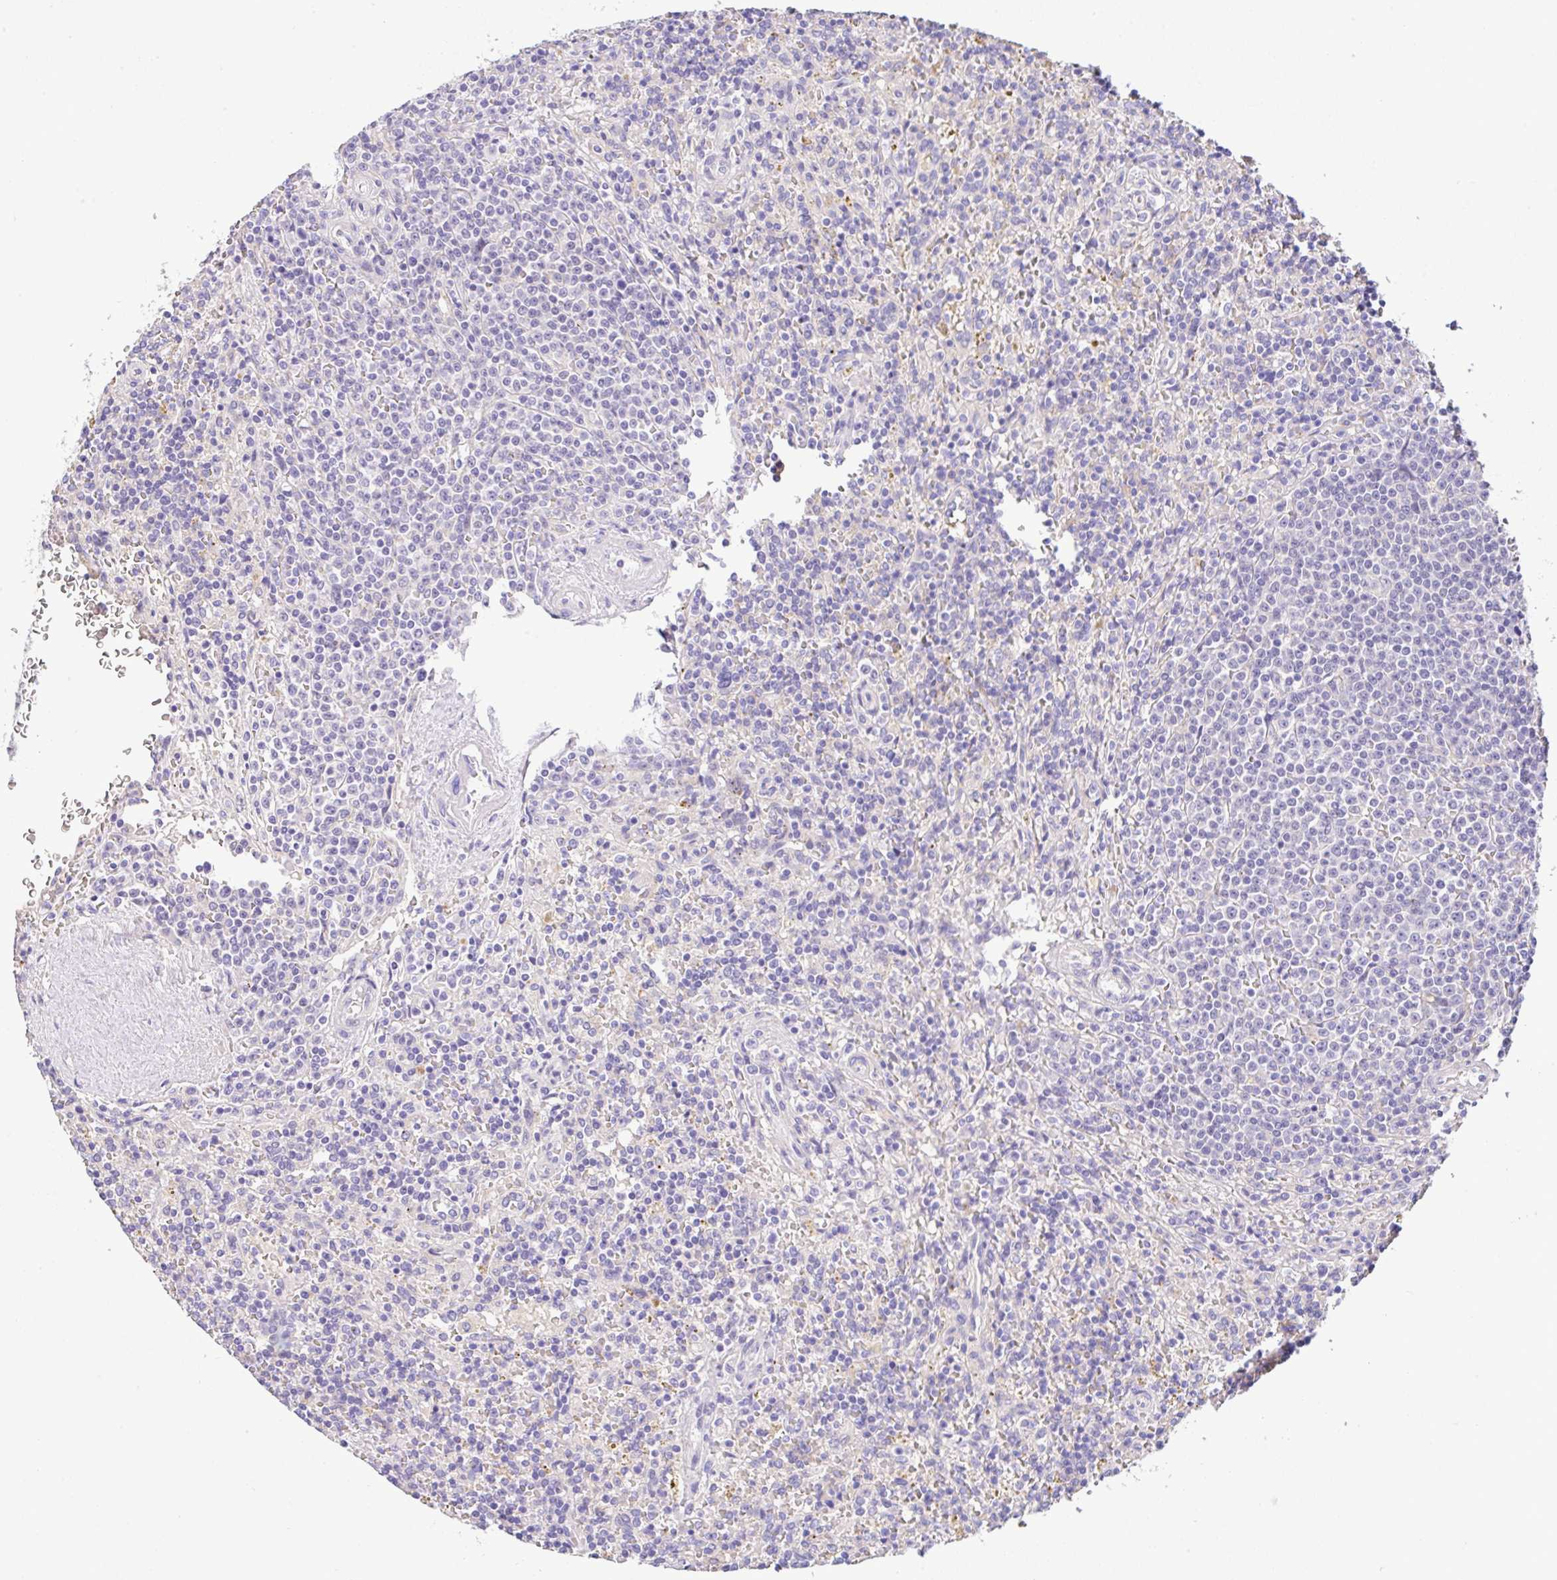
{"staining": {"intensity": "negative", "quantity": "none", "location": "none"}, "tissue": "lymphoma", "cell_type": "Tumor cells", "image_type": "cancer", "snomed": [{"axis": "morphology", "description": "Malignant lymphoma, non-Hodgkin's type, Low grade"}, {"axis": "topography", "description": "Spleen"}], "caption": "Human lymphoma stained for a protein using immunohistochemistry (IHC) displays no expression in tumor cells.", "gene": "EPN3", "patient": {"sex": "male", "age": 67}}